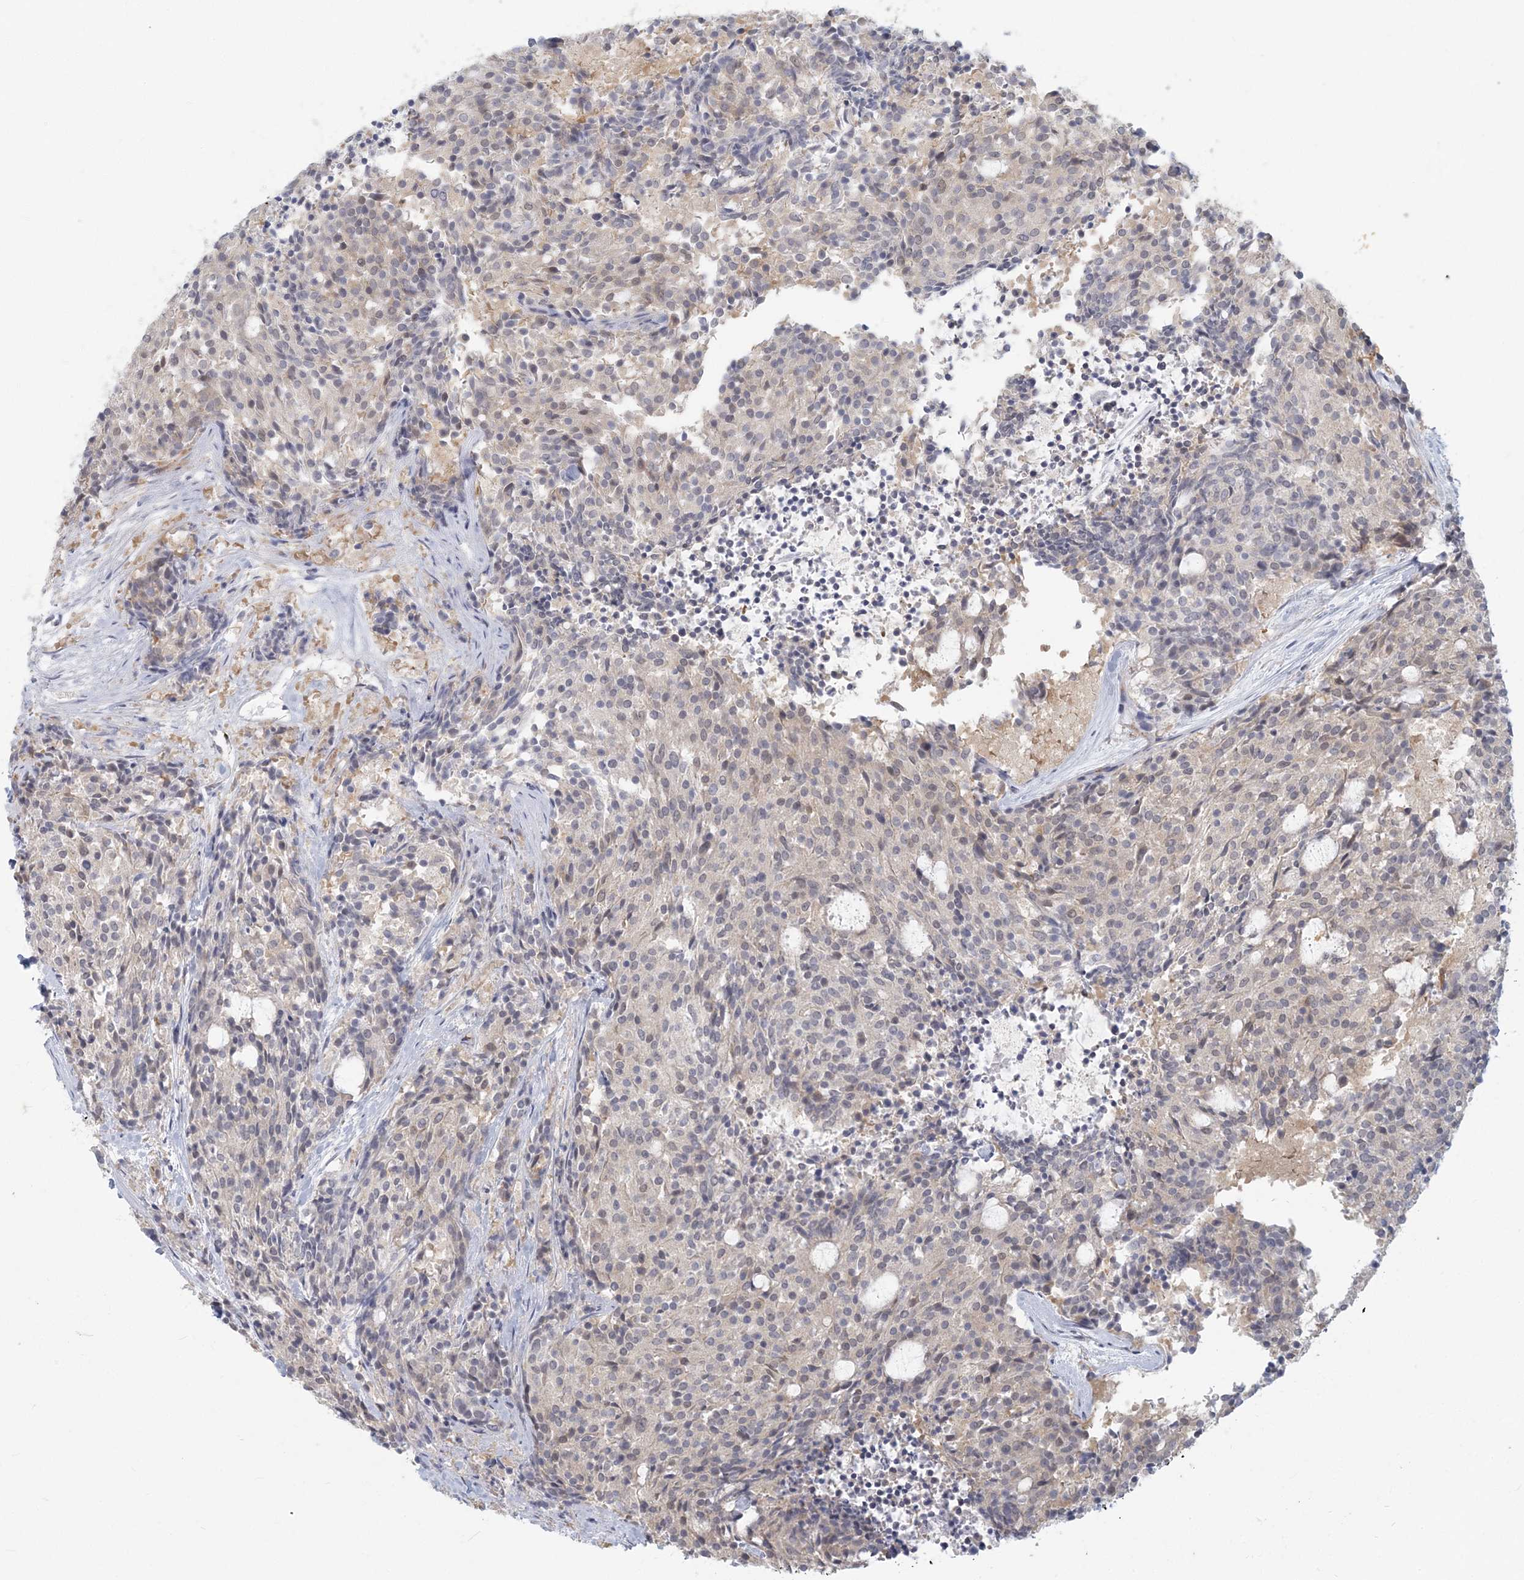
{"staining": {"intensity": "negative", "quantity": "none", "location": "none"}, "tissue": "carcinoid", "cell_type": "Tumor cells", "image_type": "cancer", "snomed": [{"axis": "morphology", "description": "Carcinoid, malignant, NOS"}, {"axis": "topography", "description": "Pancreas"}], "caption": "Immunohistochemistry (IHC) micrograph of malignant carcinoid stained for a protein (brown), which displays no expression in tumor cells. (Brightfield microscopy of DAB IHC at high magnification).", "gene": "GMPPA", "patient": {"sex": "female", "age": 54}}